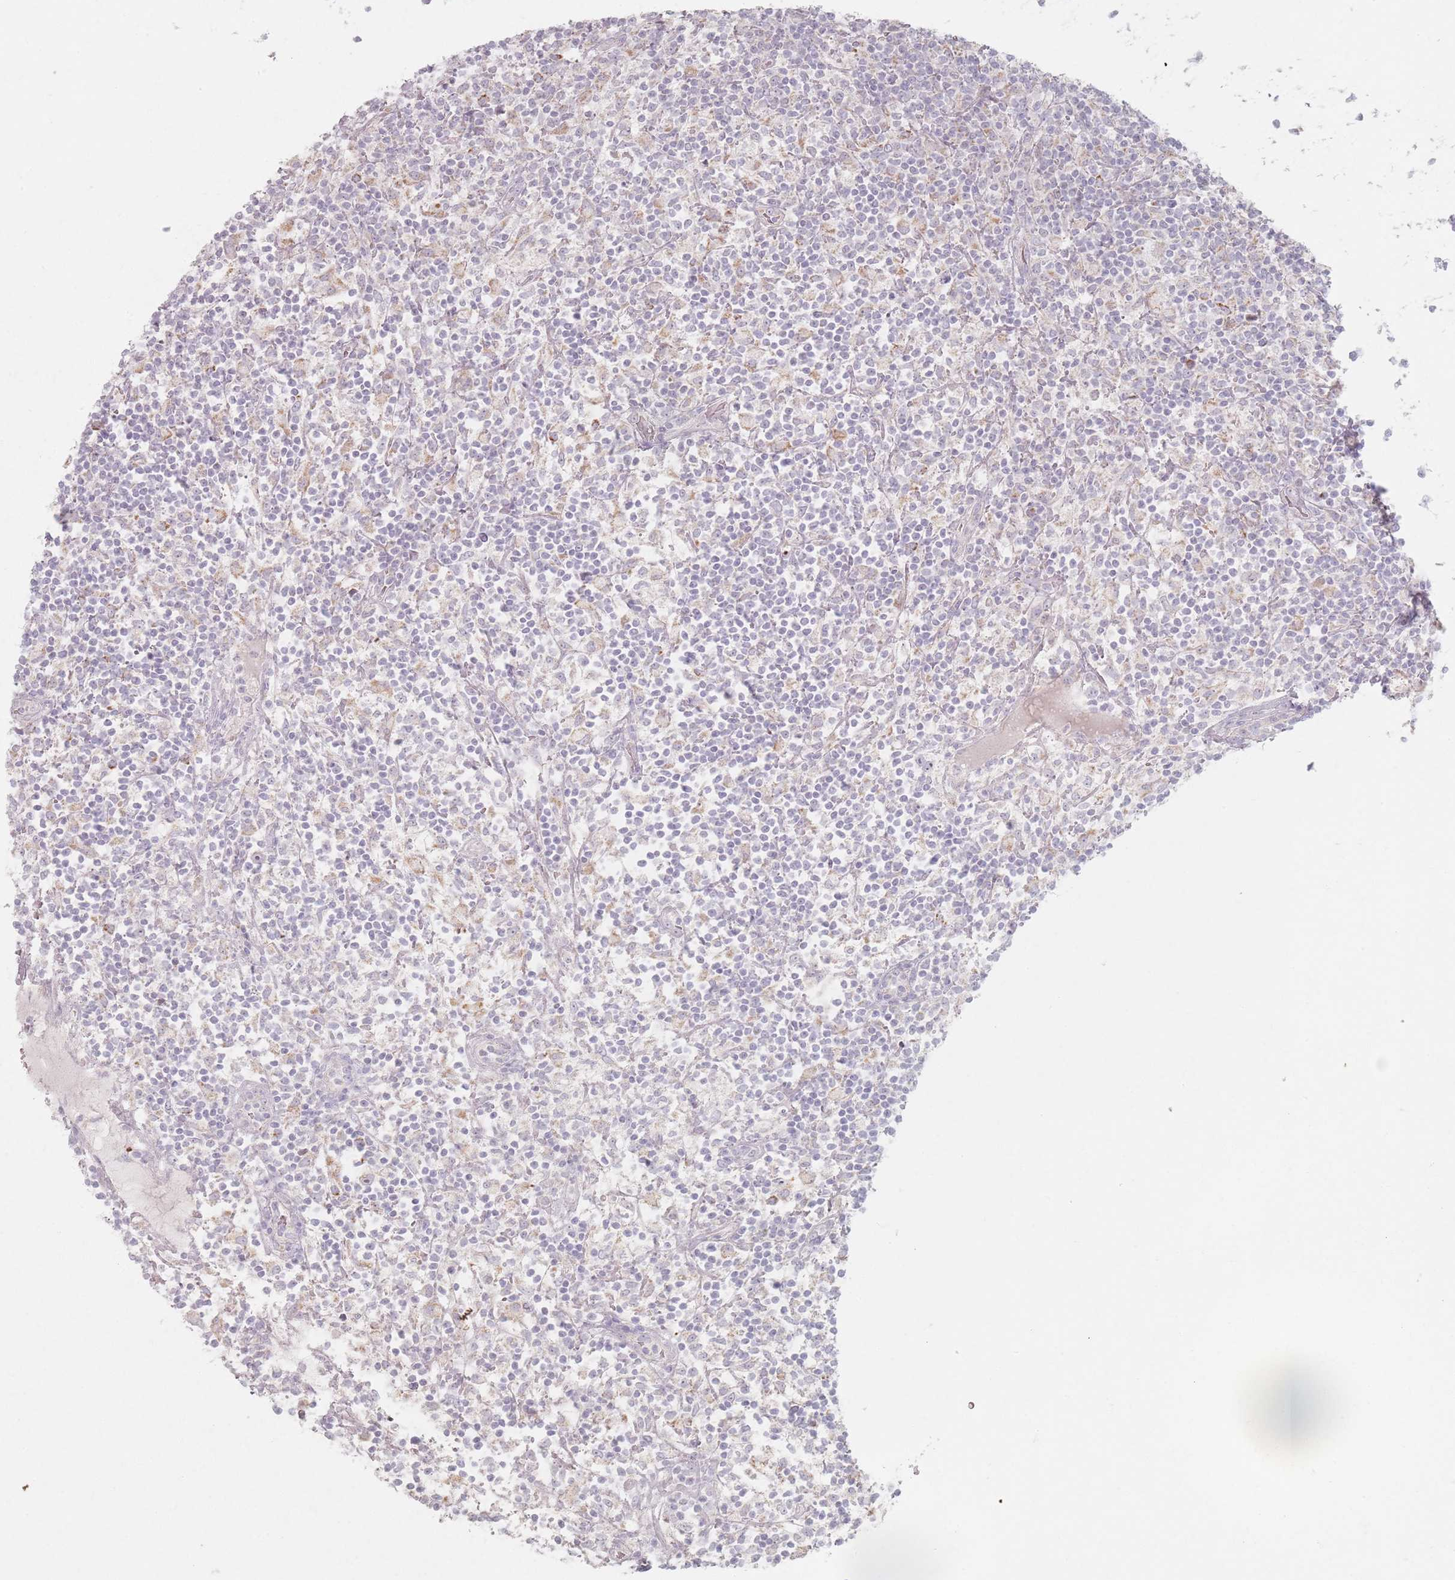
{"staining": {"intensity": "weak", "quantity": "<25%", "location": "cytoplasmic/membranous"}, "tissue": "lymphoma", "cell_type": "Tumor cells", "image_type": "cancer", "snomed": [{"axis": "morphology", "description": "Hodgkin's disease, NOS"}, {"axis": "topography", "description": "Lymph node"}], "caption": "Hodgkin's disease stained for a protein using immunohistochemistry (IHC) shows no positivity tumor cells.", "gene": "PKD2L2", "patient": {"sex": "male", "age": 70}}